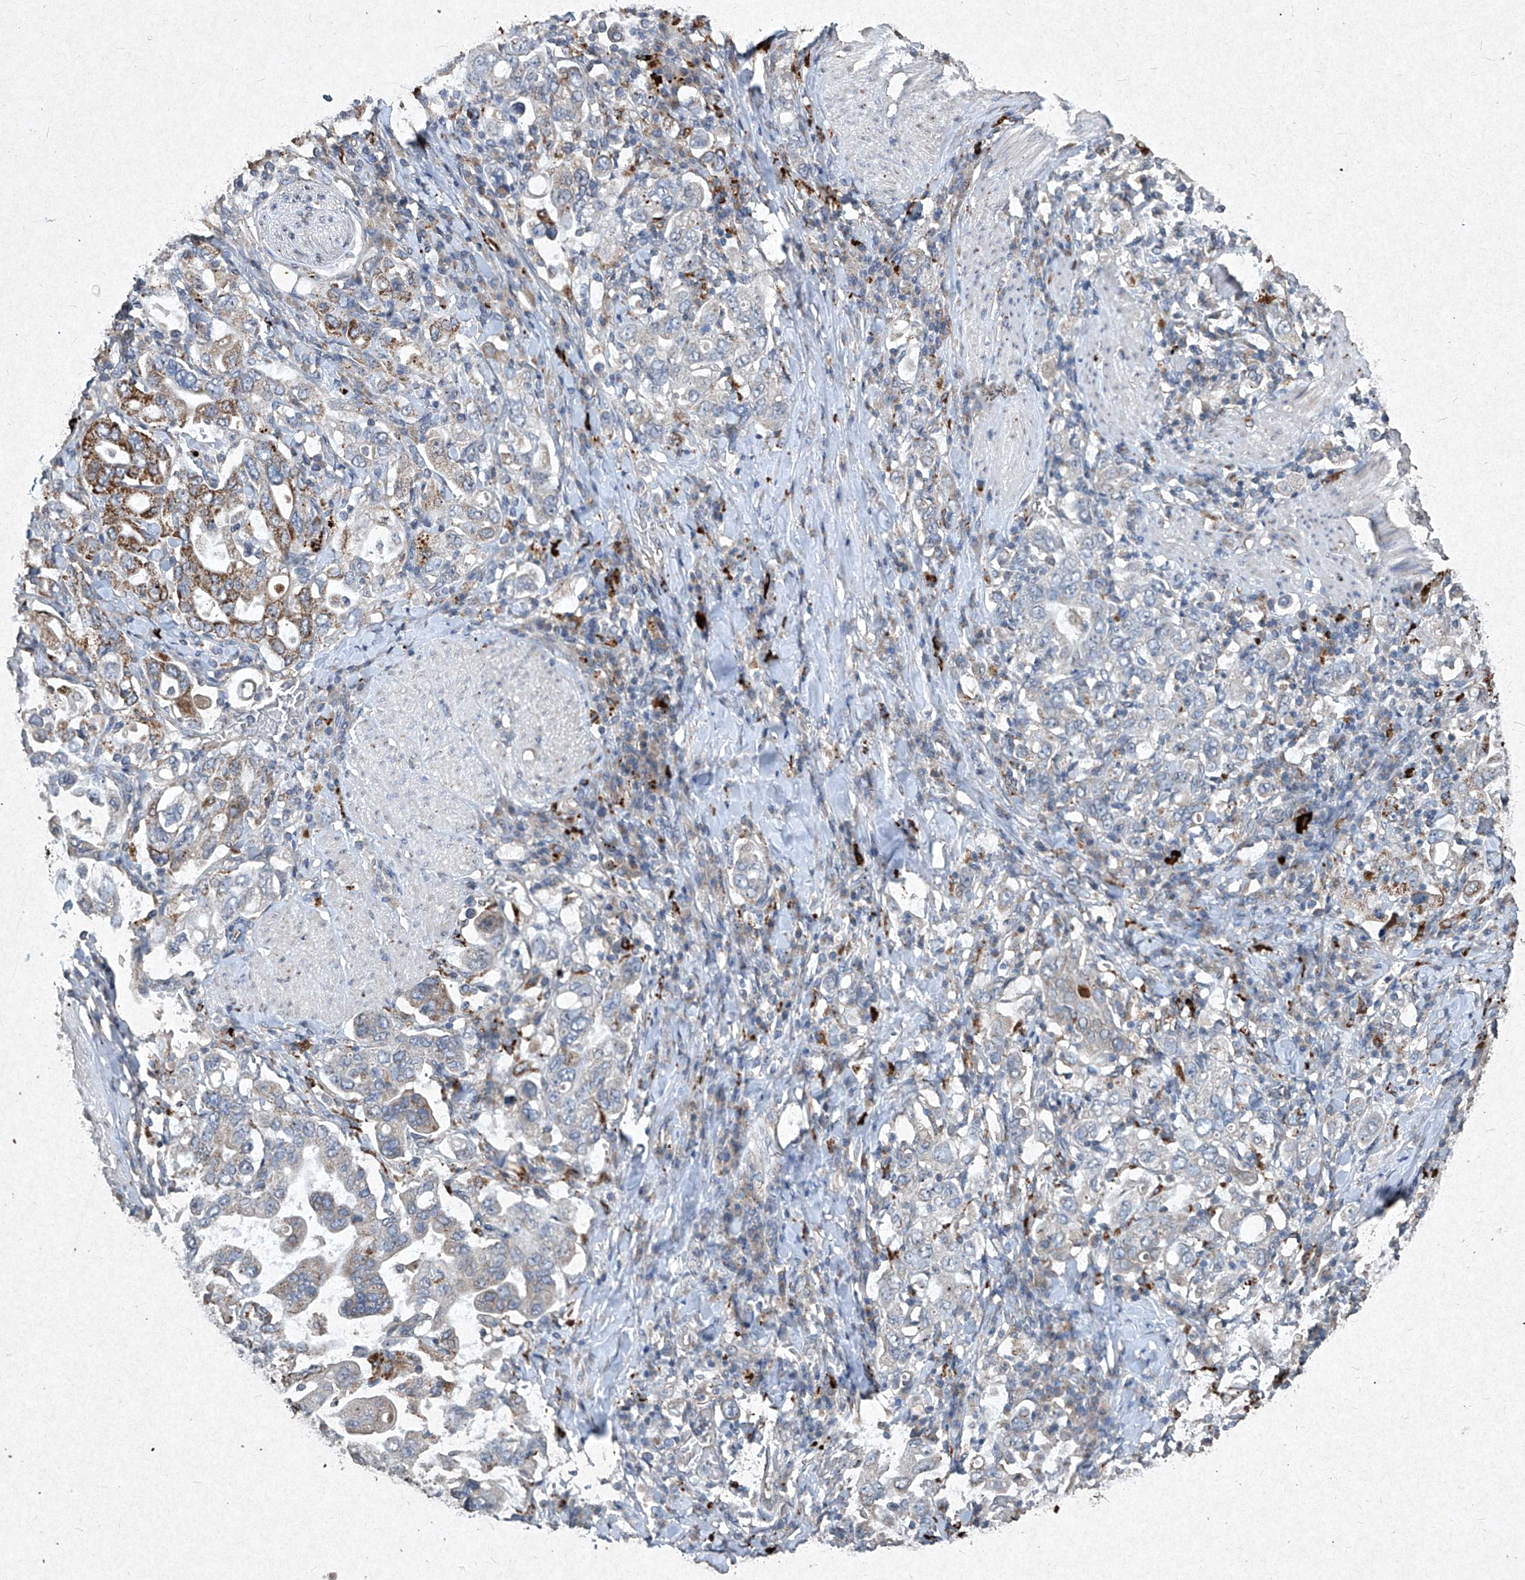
{"staining": {"intensity": "strong", "quantity": "<25%", "location": "cytoplasmic/membranous"}, "tissue": "stomach cancer", "cell_type": "Tumor cells", "image_type": "cancer", "snomed": [{"axis": "morphology", "description": "Adenocarcinoma, NOS"}, {"axis": "topography", "description": "Stomach, upper"}], "caption": "Immunohistochemical staining of human stomach cancer (adenocarcinoma) displays medium levels of strong cytoplasmic/membranous expression in about <25% of tumor cells. The protein is shown in brown color, while the nuclei are stained blue.", "gene": "MED16", "patient": {"sex": "male", "age": 62}}